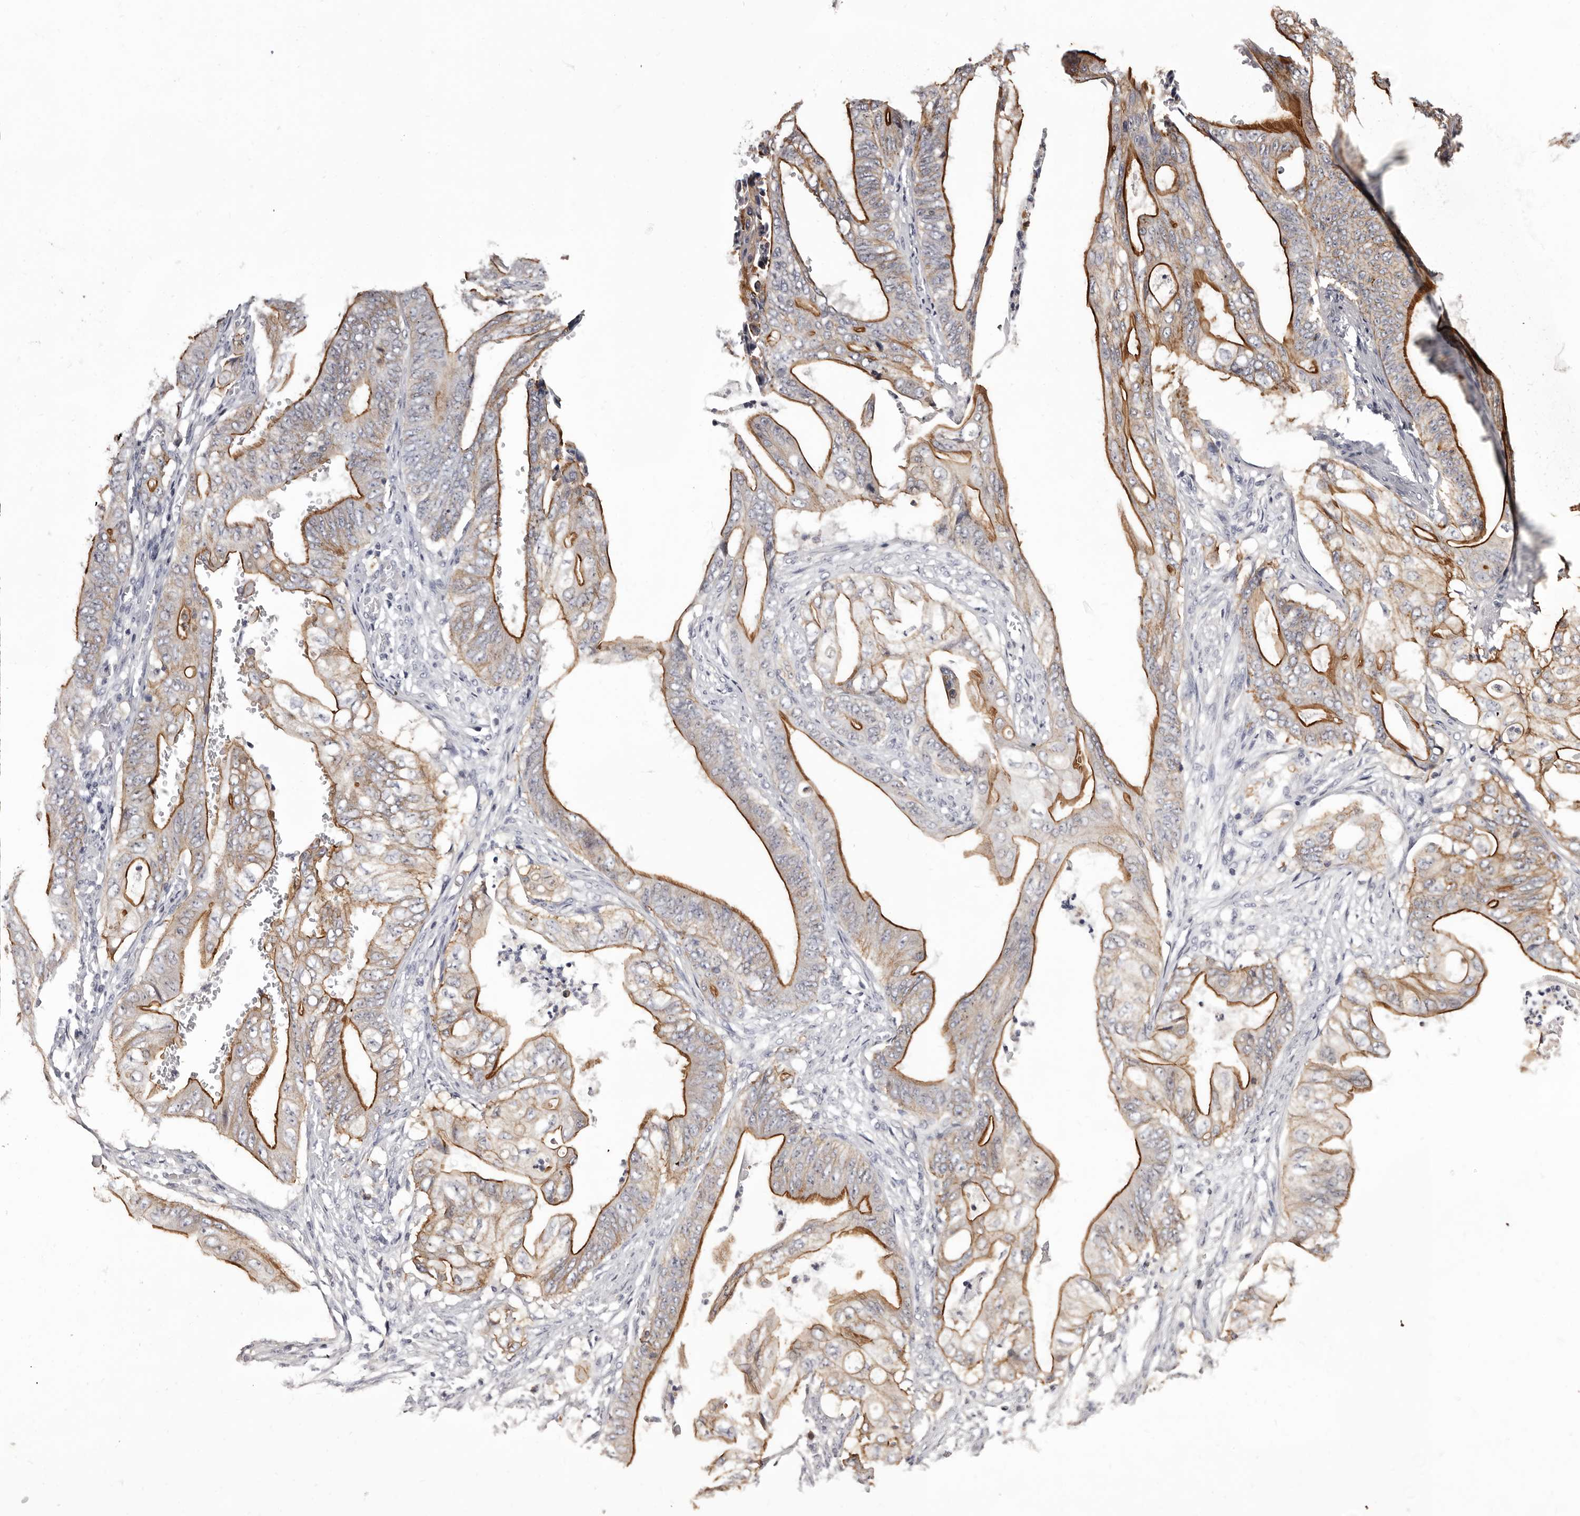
{"staining": {"intensity": "strong", "quantity": ">75%", "location": "cytoplasmic/membranous"}, "tissue": "stomach cancer", "cell_type": "Tumor cells", "image_type": "cancer", "snomed": [{"axis": "morphology", "description": "Adenocarcinoma, NOS"}, {"axis": "topography", "description": "Stomach"}], "caption": "Strong cytoplasmic/membranous protein expression is present in approximately >75% of tumor cells in adenocarcinoma (stomach). (IHC, brightfield microscopy, high magnification).", "gene": "LAD1", "patient": {"sex": "female", "age": 73}}